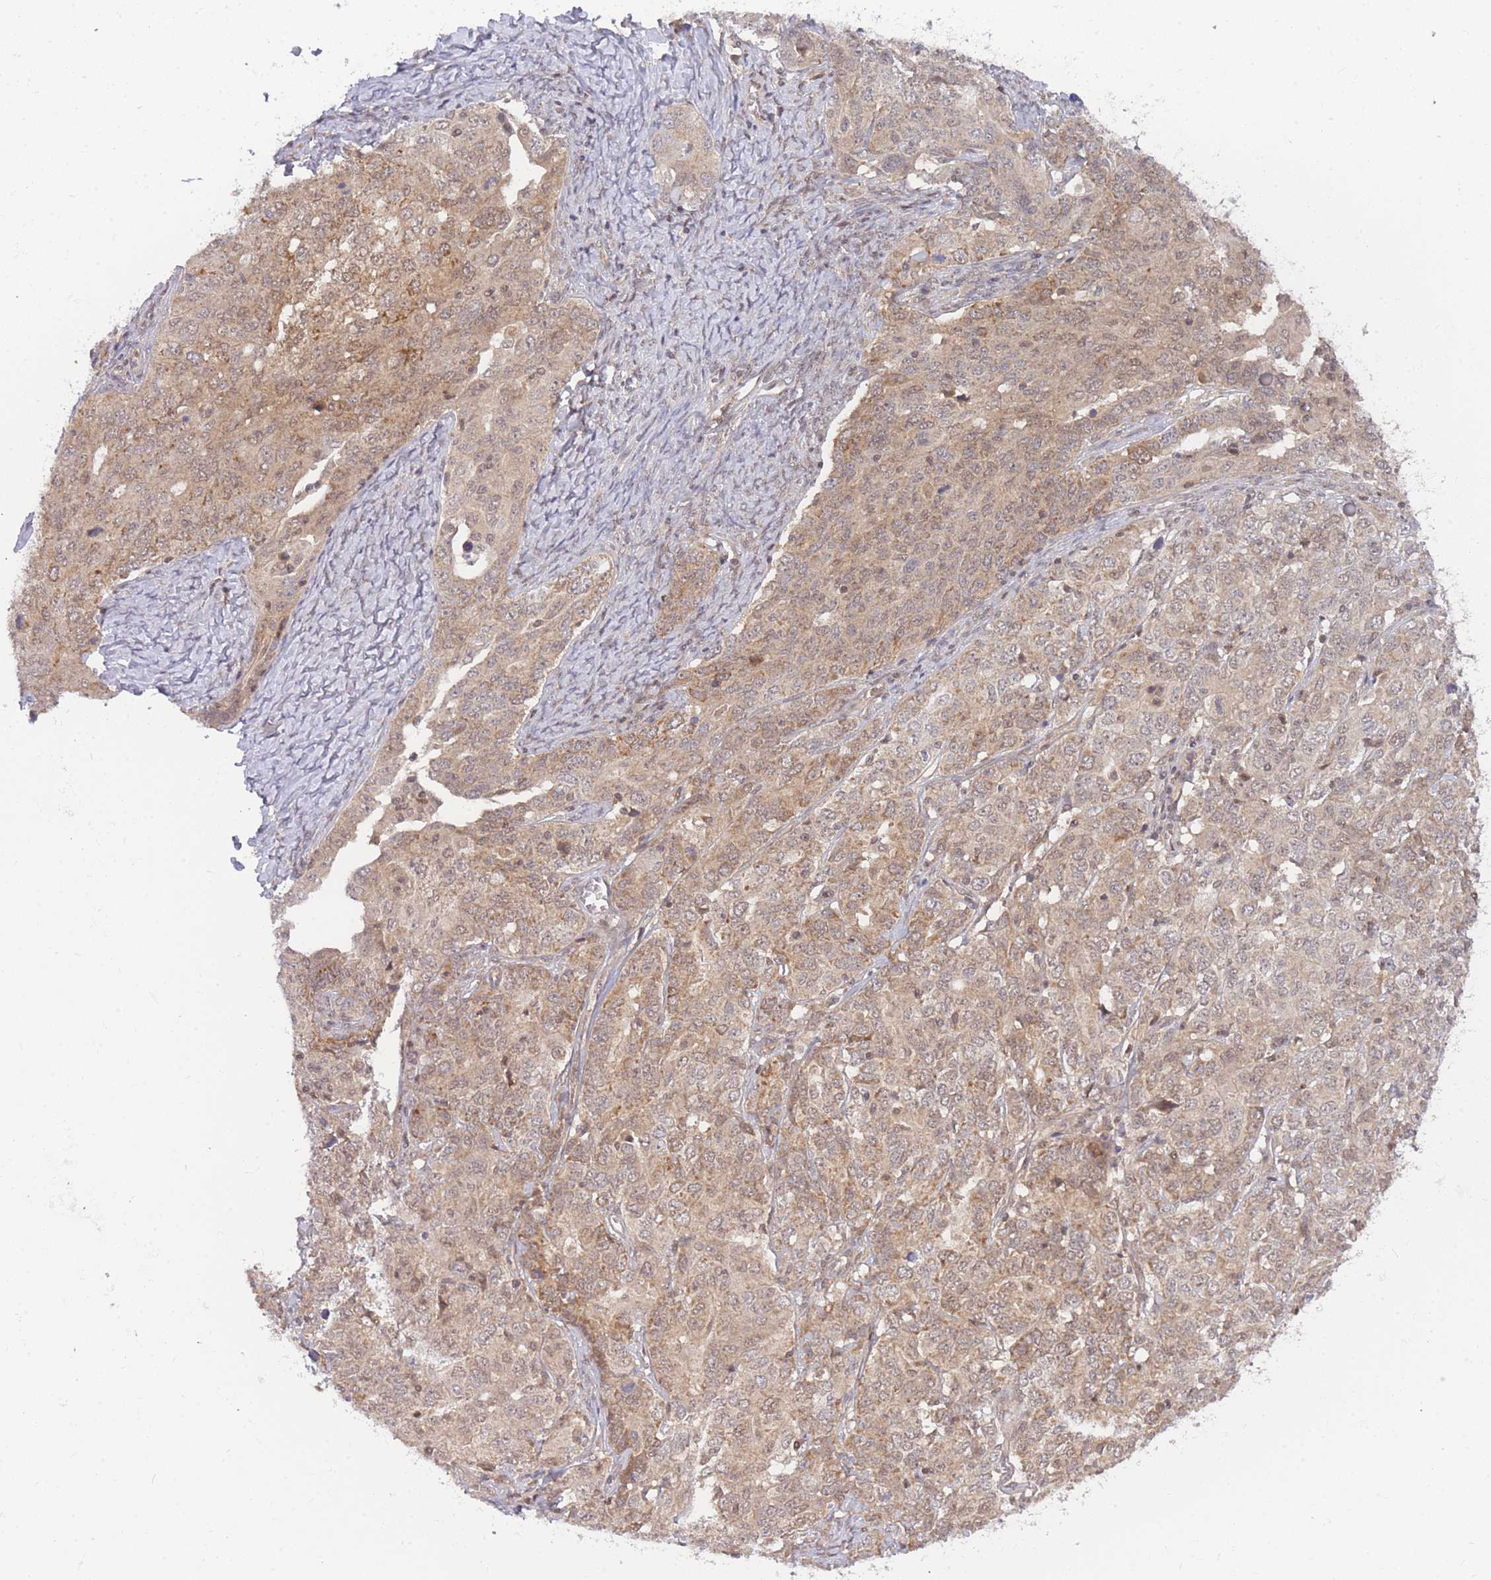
{"staining": {"intensity": "moderate", "quantity": ">75%", "location": "cytoplasmic/membranous,nuclear"}, "tissue": "ovarian cancer", "cell_type": "Tumor cells", "image_type": "cancer", "snomed": [{"axis": "morphology", "description": "Carcinoma, endometroid"}, {"axis": "topography", "description": "Ovary"}], "caption": "Immunohistochemical staining of human endometroid carcinoma (ovarian) exhibits moderate cytoplasmic/membranous and nuclear protein expression in about >75% of tumor cells.", "gene": "KIAA1191", "patient": {"sex": "female", "age": 62}}